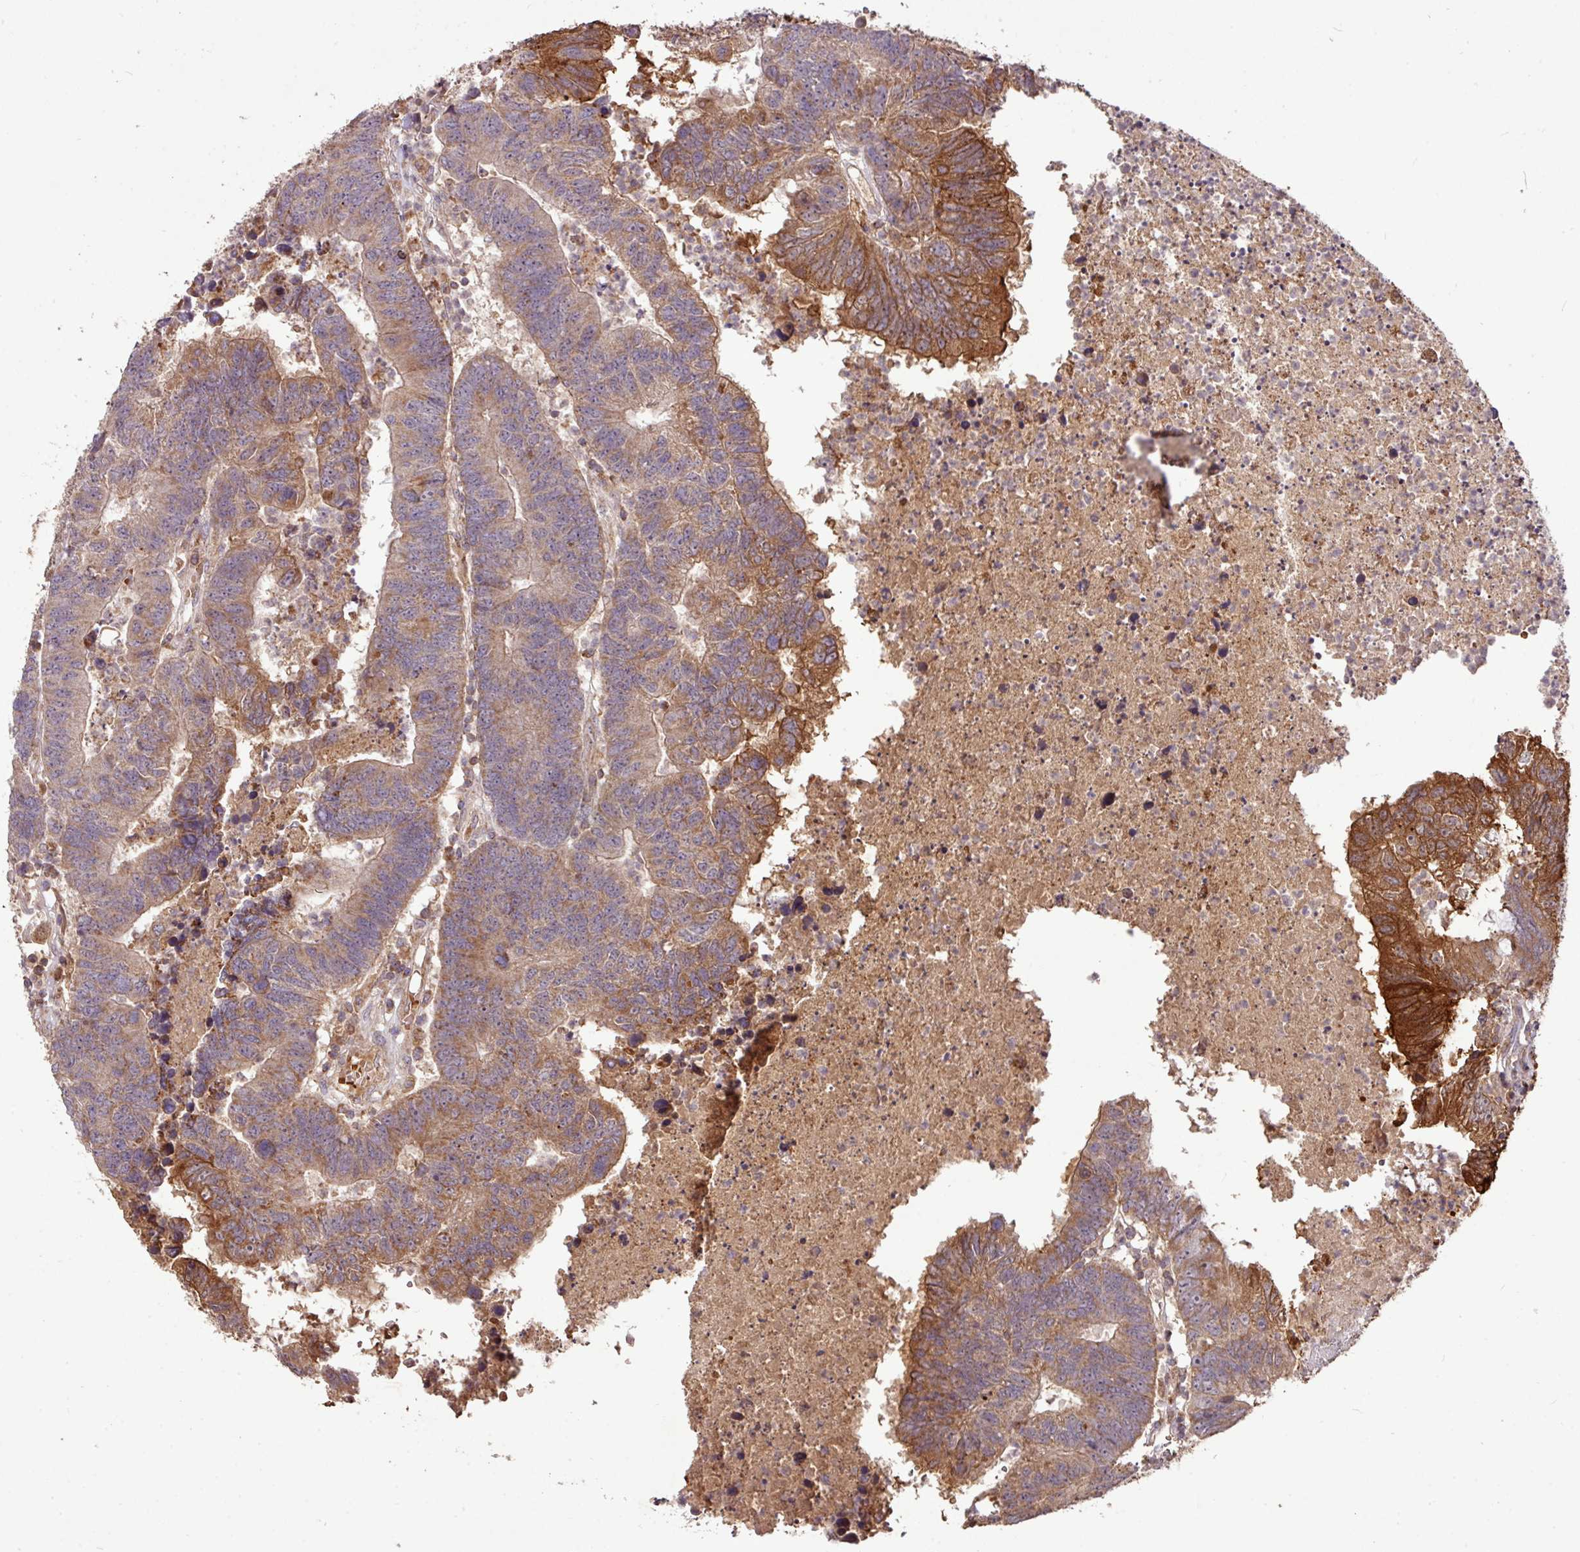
{"staining": {"intensity": "moderate", "quantity": ">75%", "location": "cytoplasmic/membranous"}, "tissue": "colorectal cancer", "cell_type": "Tumor cells", "image_type": "cancer", "snomed": [{"axis": "morphology", "description": "Adenocarcinoma, NOS"}, {"axis": "topography", "description": "Colon"}], "caption": "This is a photomicrograph of immunohistochemistry (IHC) staining of colorectal adenocarcinoma, which shows moderate positivity in the cytoplasmic/membranous of tumor cells.", "gene": "YPEL3", "patient": {"sex": "female", "age": 48}}